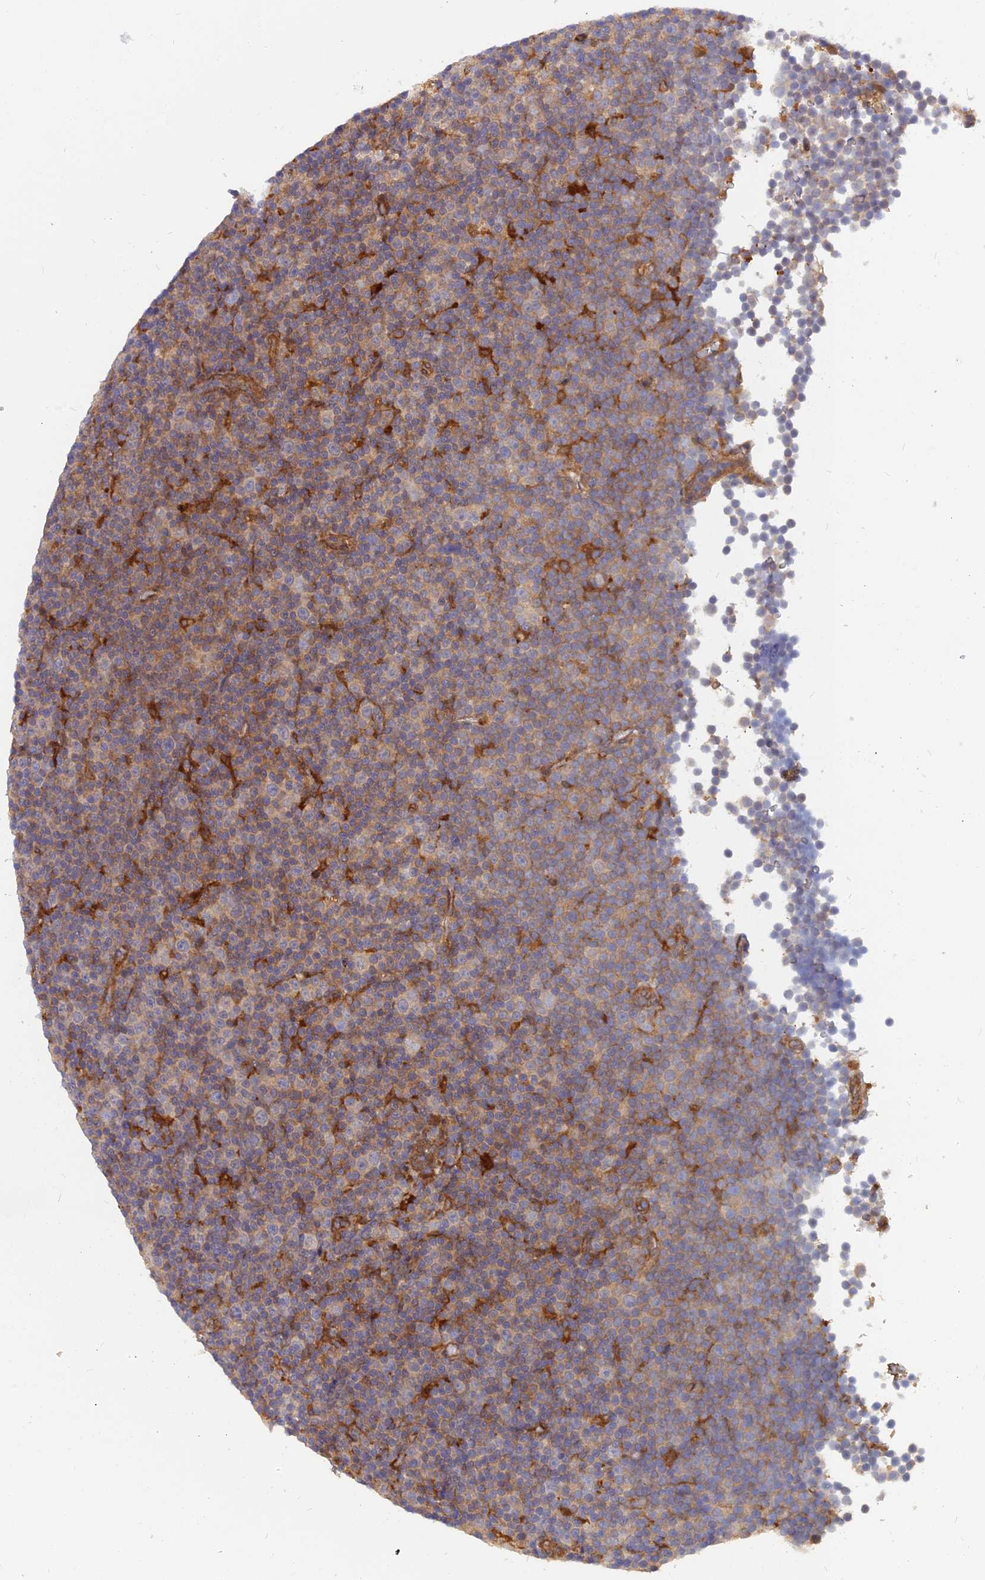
{"staining": {"intensity": "moderate", "quantity": "<25%", "location": "cytoplasmic/membranous"}, "tissue": "lymphoma", "cell_type": "Tumor cells", "image_type": "cancer", "snomed": [{"axis": "morphology", "description": "Malignant lymphoma, non-Hodgkin's type, Low grade"}, {"axis": "topography", "description": "Lymph node"}], "caption": "Immunohistochemical staining of human lymphoma reveals moderate cytoplasmic/membranous protein positivity in approximately <25% of tumor cells. (DAB (3,3'-diaminobenzidine) IHC, brown staining for protein, blue staining for nuclei).", "gene": "ARL2BP", "patient": {"sex": "female", "age": 67}}